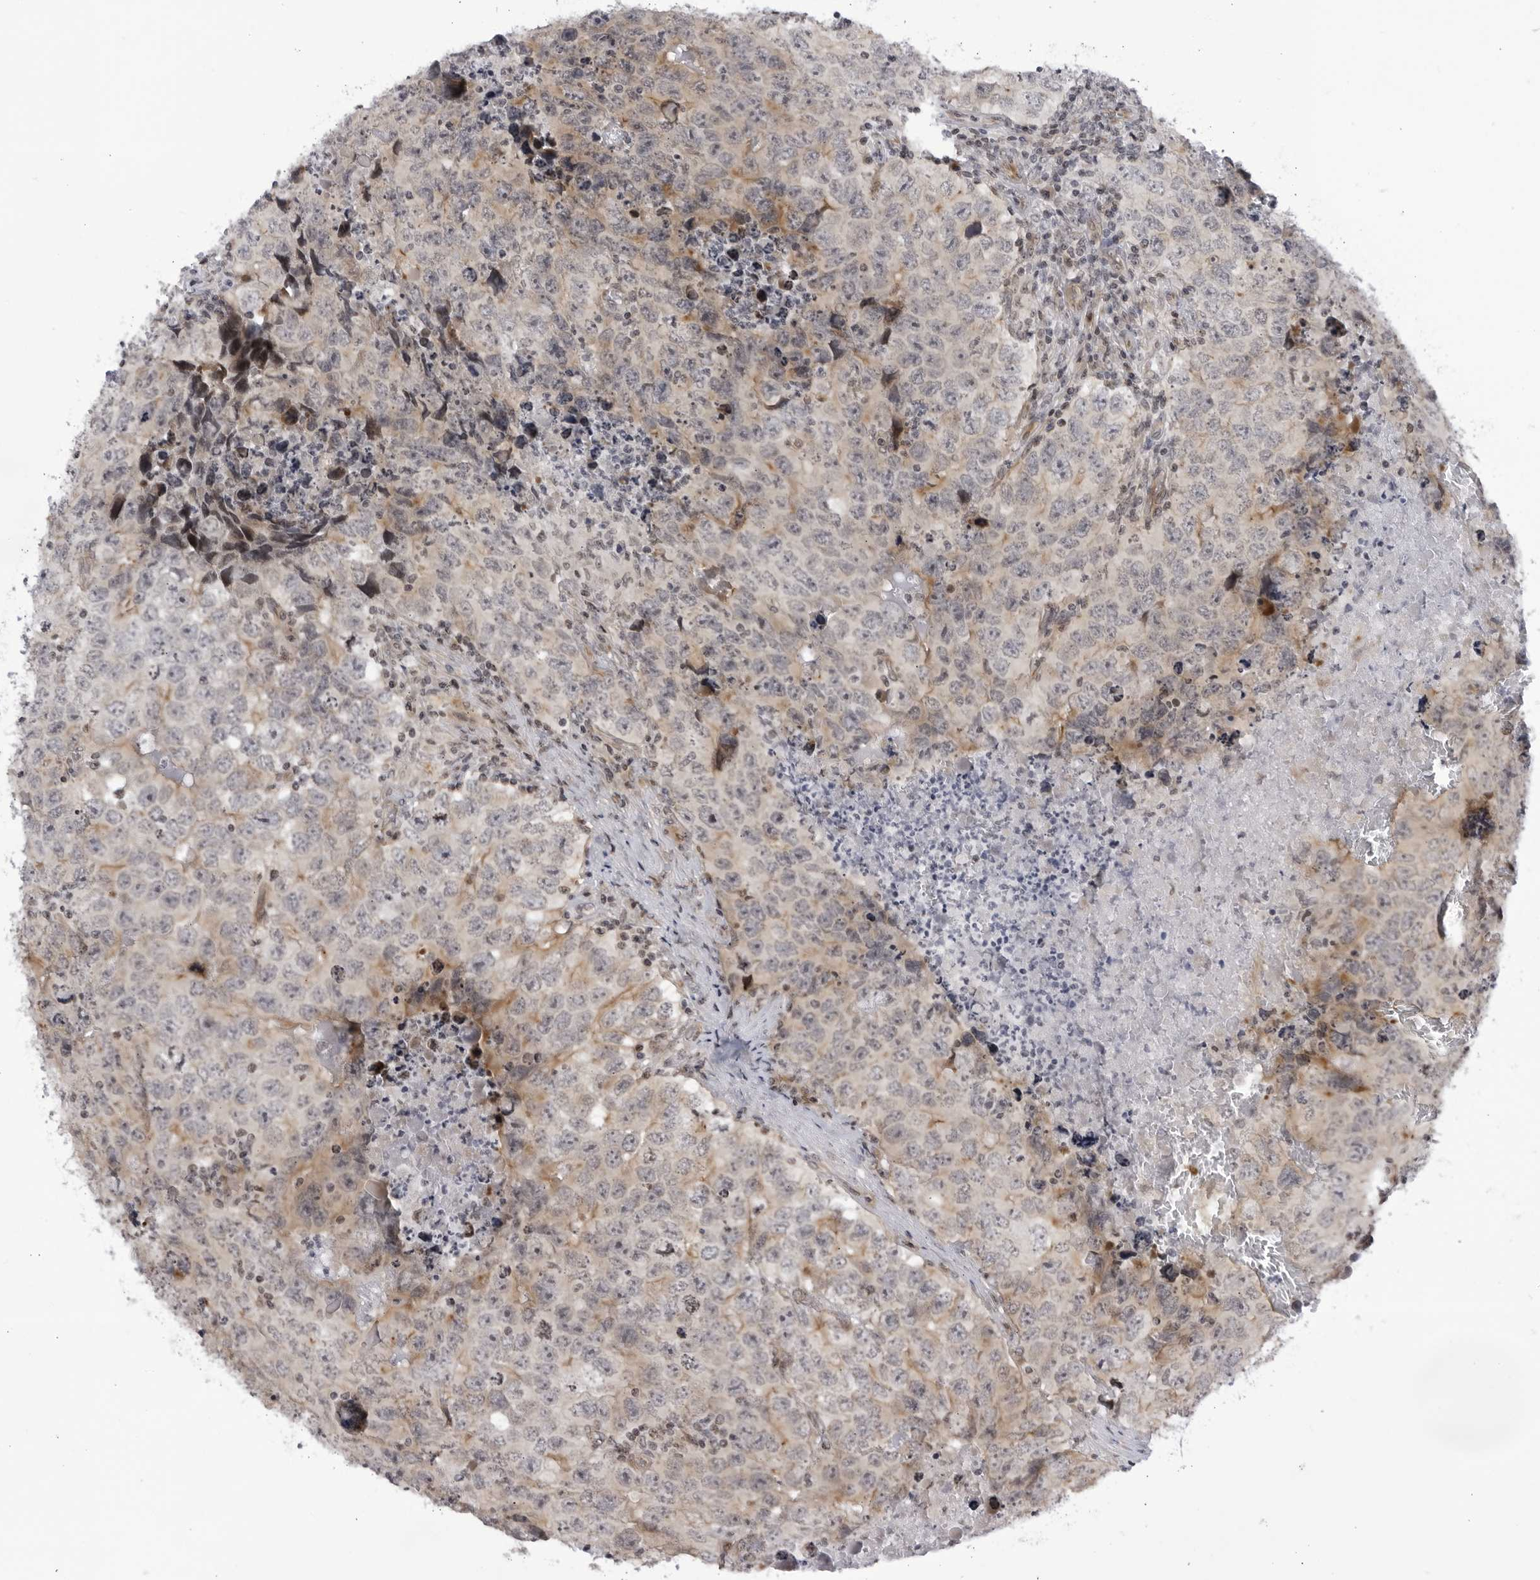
{"staining": {"intensity": "weak", "quantity": "<25%", "location": "cytoplasmic/membranous"}, "tissue": "testis cancer", "cell_type": "Tumor cells", "image_type": "cancer", "snomed": [{"axis": "morphology", "description": "Seminoma, NOS"}, {"axis": "morphology", "description": "Carcinoma, Embryonal, NOS"}, {"axis": "topography", "description": "Testis"}], "caption": "Tumor cells are negative for brown protein staining in embryonal carcinoma (testis). (DAB (3,3'-diaminobenzidine) IHC with hematoxylin counter stain).", "gene": "CNBD1", "patient": {"sex": "male", "age": 43}}